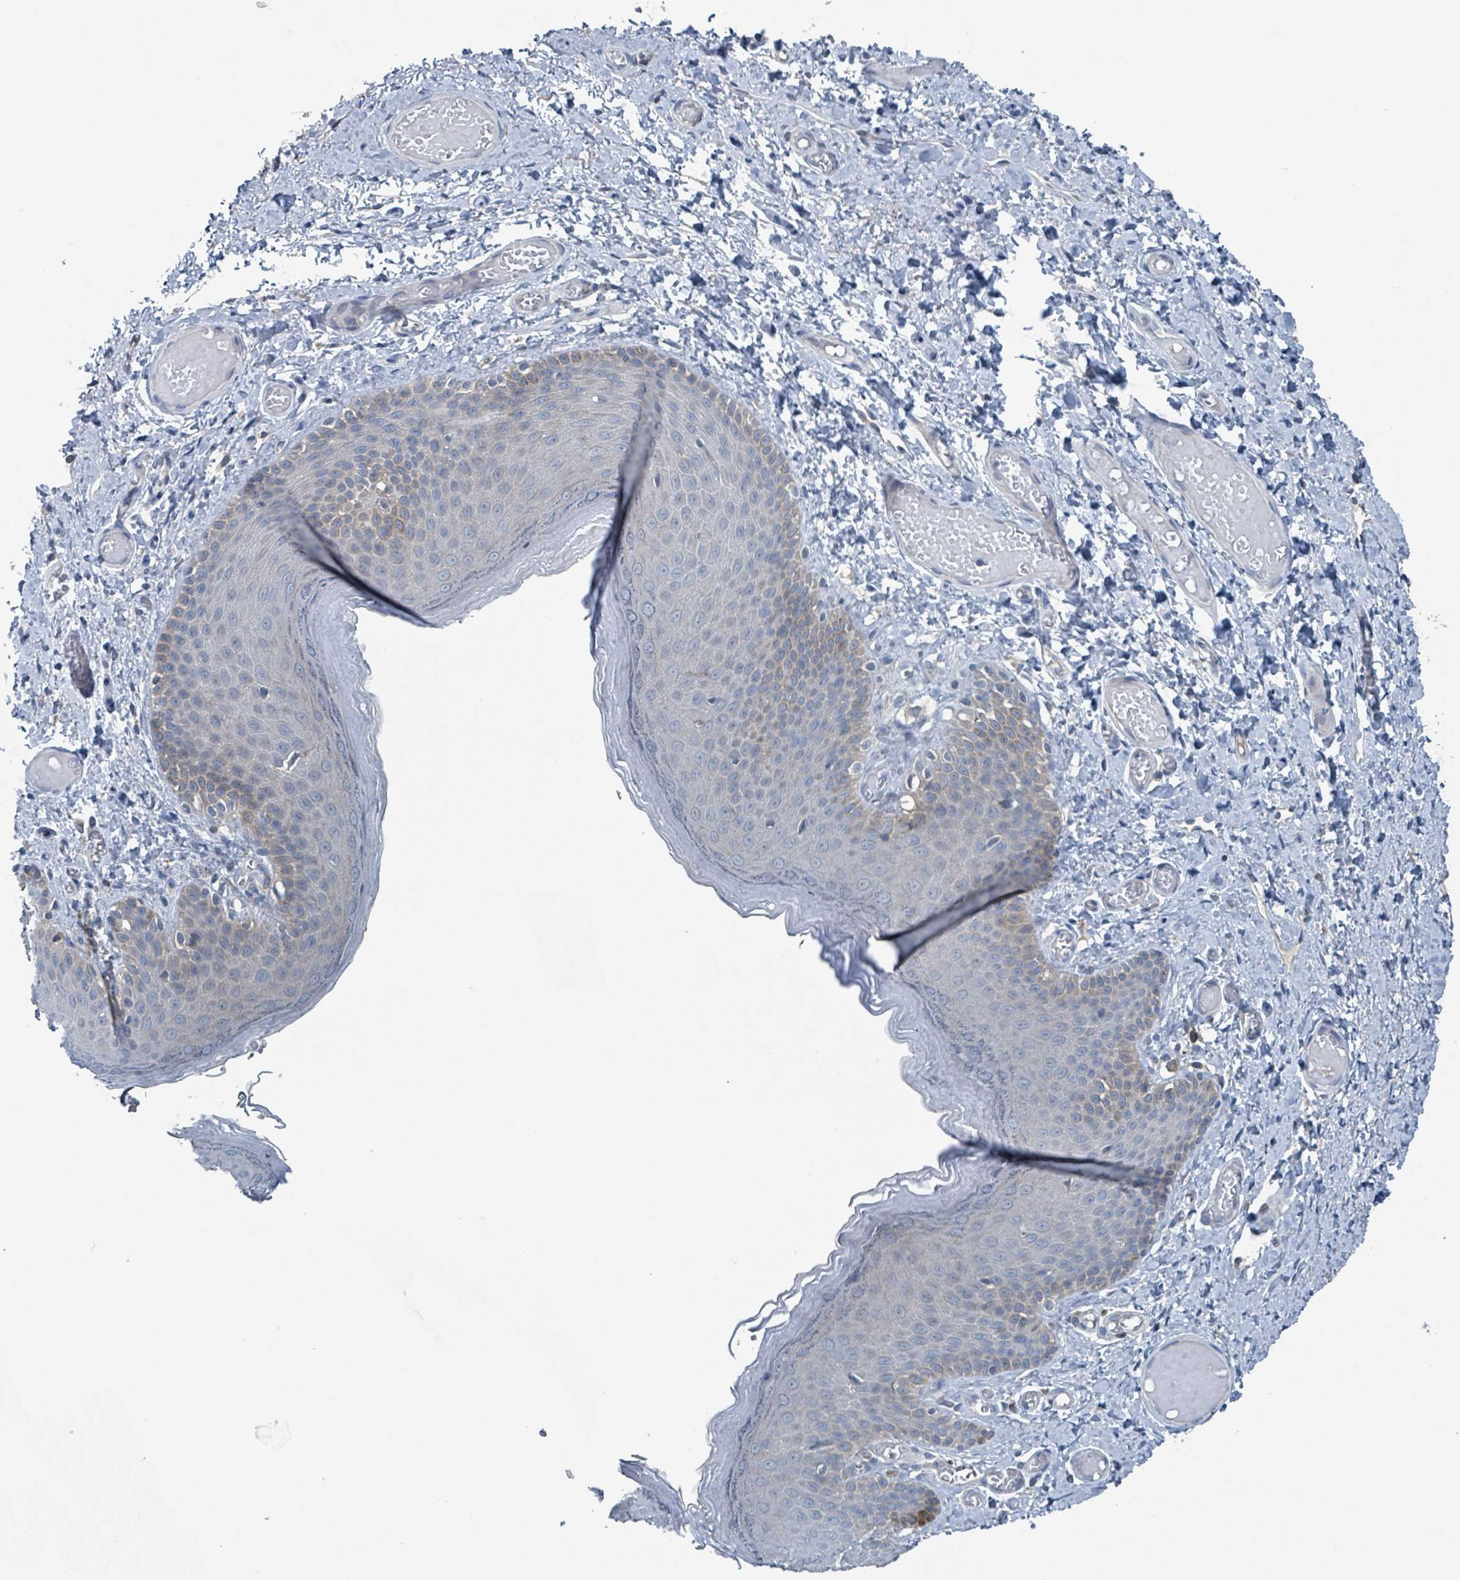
{"staining": {"intensity": "weak", "quantity": "<25%", "location": "cytoplasmic/membranous"}, "tissue": "skin", "cell_type": "Epidermal cells", "image_type": "normal", "snomed": [{"axis": "morphology", "description": "Normal tissue, NOS"}, {"axis": "topography", "description": "Anal"}], "caption": "Skin stained for a protein using immunohistochemistry shows no staining epidermal cells.", "gene": "ACBD4", "patient": {"sex": "female", "age": 40}}